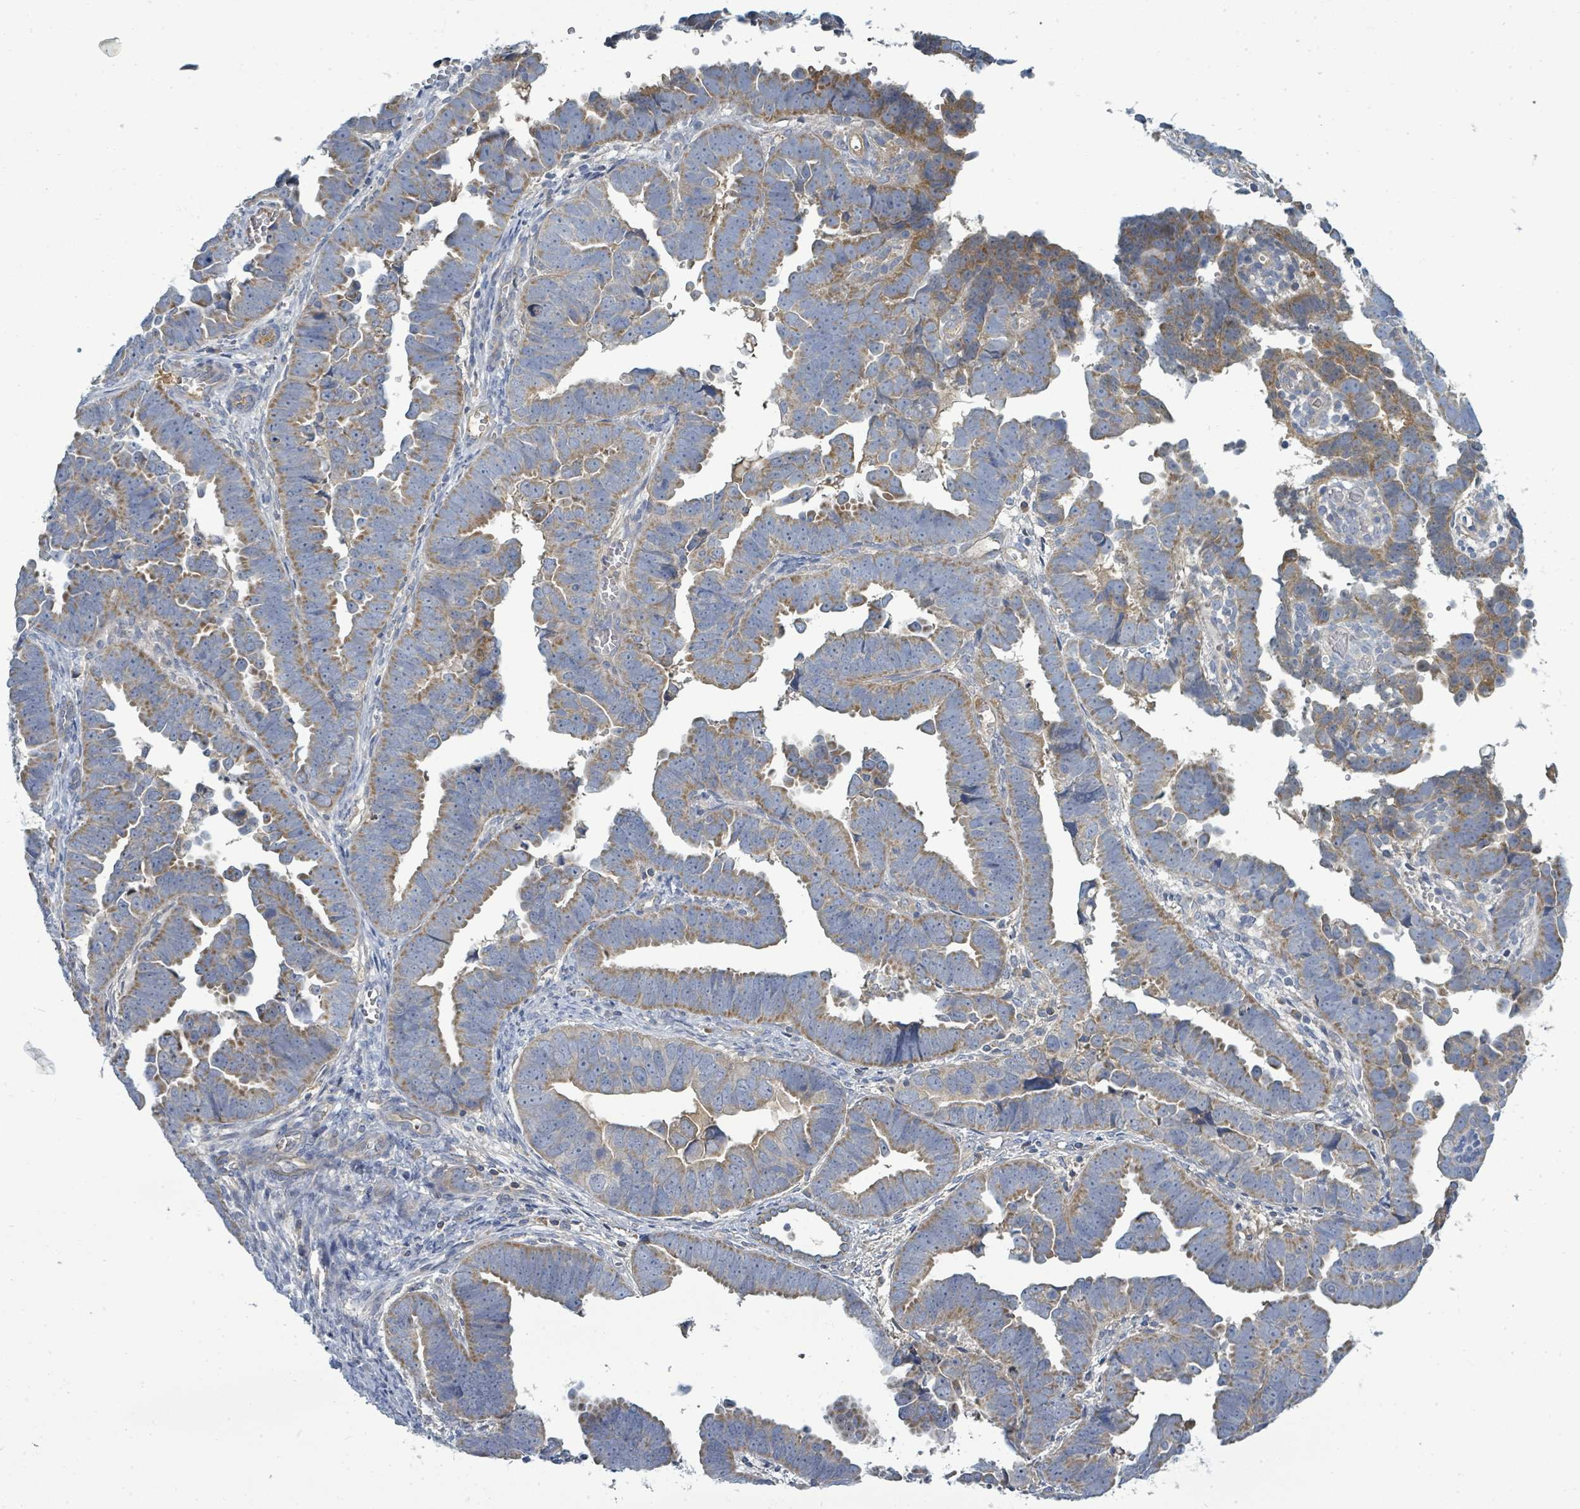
{"staining": {"intensity": "moderate", "quantity": "25%-75%", "location": "cytoplasmic/membranous"}, "tissue": "endometrial cancer", "cell_type": "Tumor cells", "image_type": "cancer", "snomed": [{"axis": "morphology", "description": "Adenocarcinoma, NOS"}, {"axis": "topography", "description": "Endometrium"}], "caption": "Moderate cytoplasmic/membranous staining is identified in approximately 25%-75% of tumor cells in endometrial cancer (adenocarcinoma).", "gene": "SLC25A23", "patient": {"sex": "female", "age": 75}}